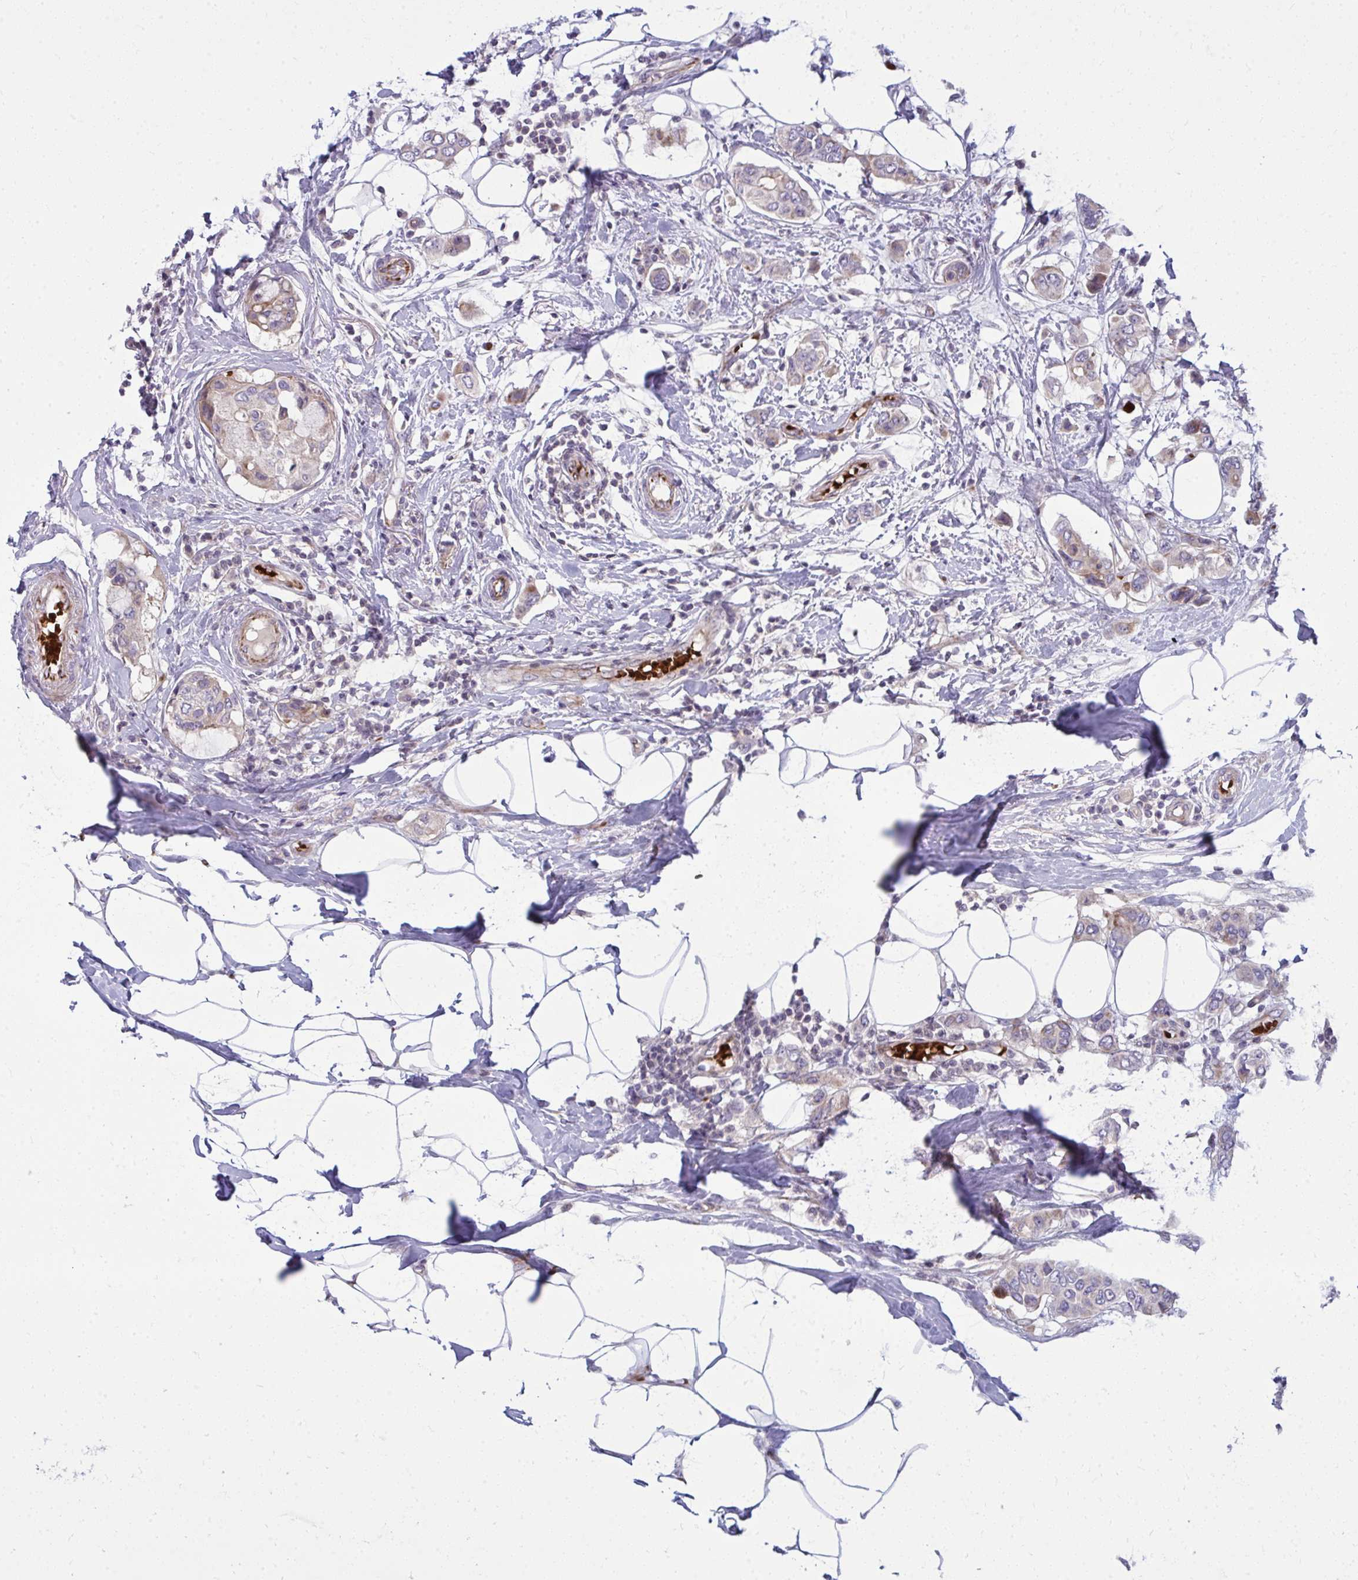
{"staining": {"intensity": "negative", "quantity": "none", "location": "none"}, "tissue": "breast cancer", "cell_type": "Tumor cells", "image_type": "cancer", "snomed": [{"axis": "morphology", "description": "Lobular carcinoma"}, {"axis": "topography", "description": "Breast"}], "caption": "Immunohistochemistry histopathology image of neoplastic tissue: human lobular carcinoma (breast) stained with DAB (3,3'-diaminobenzidine) reveals no significant protein positivity in tumor cells.", "gene": "SLC14A1", "patient": {"sex": "female", "age": 51}}